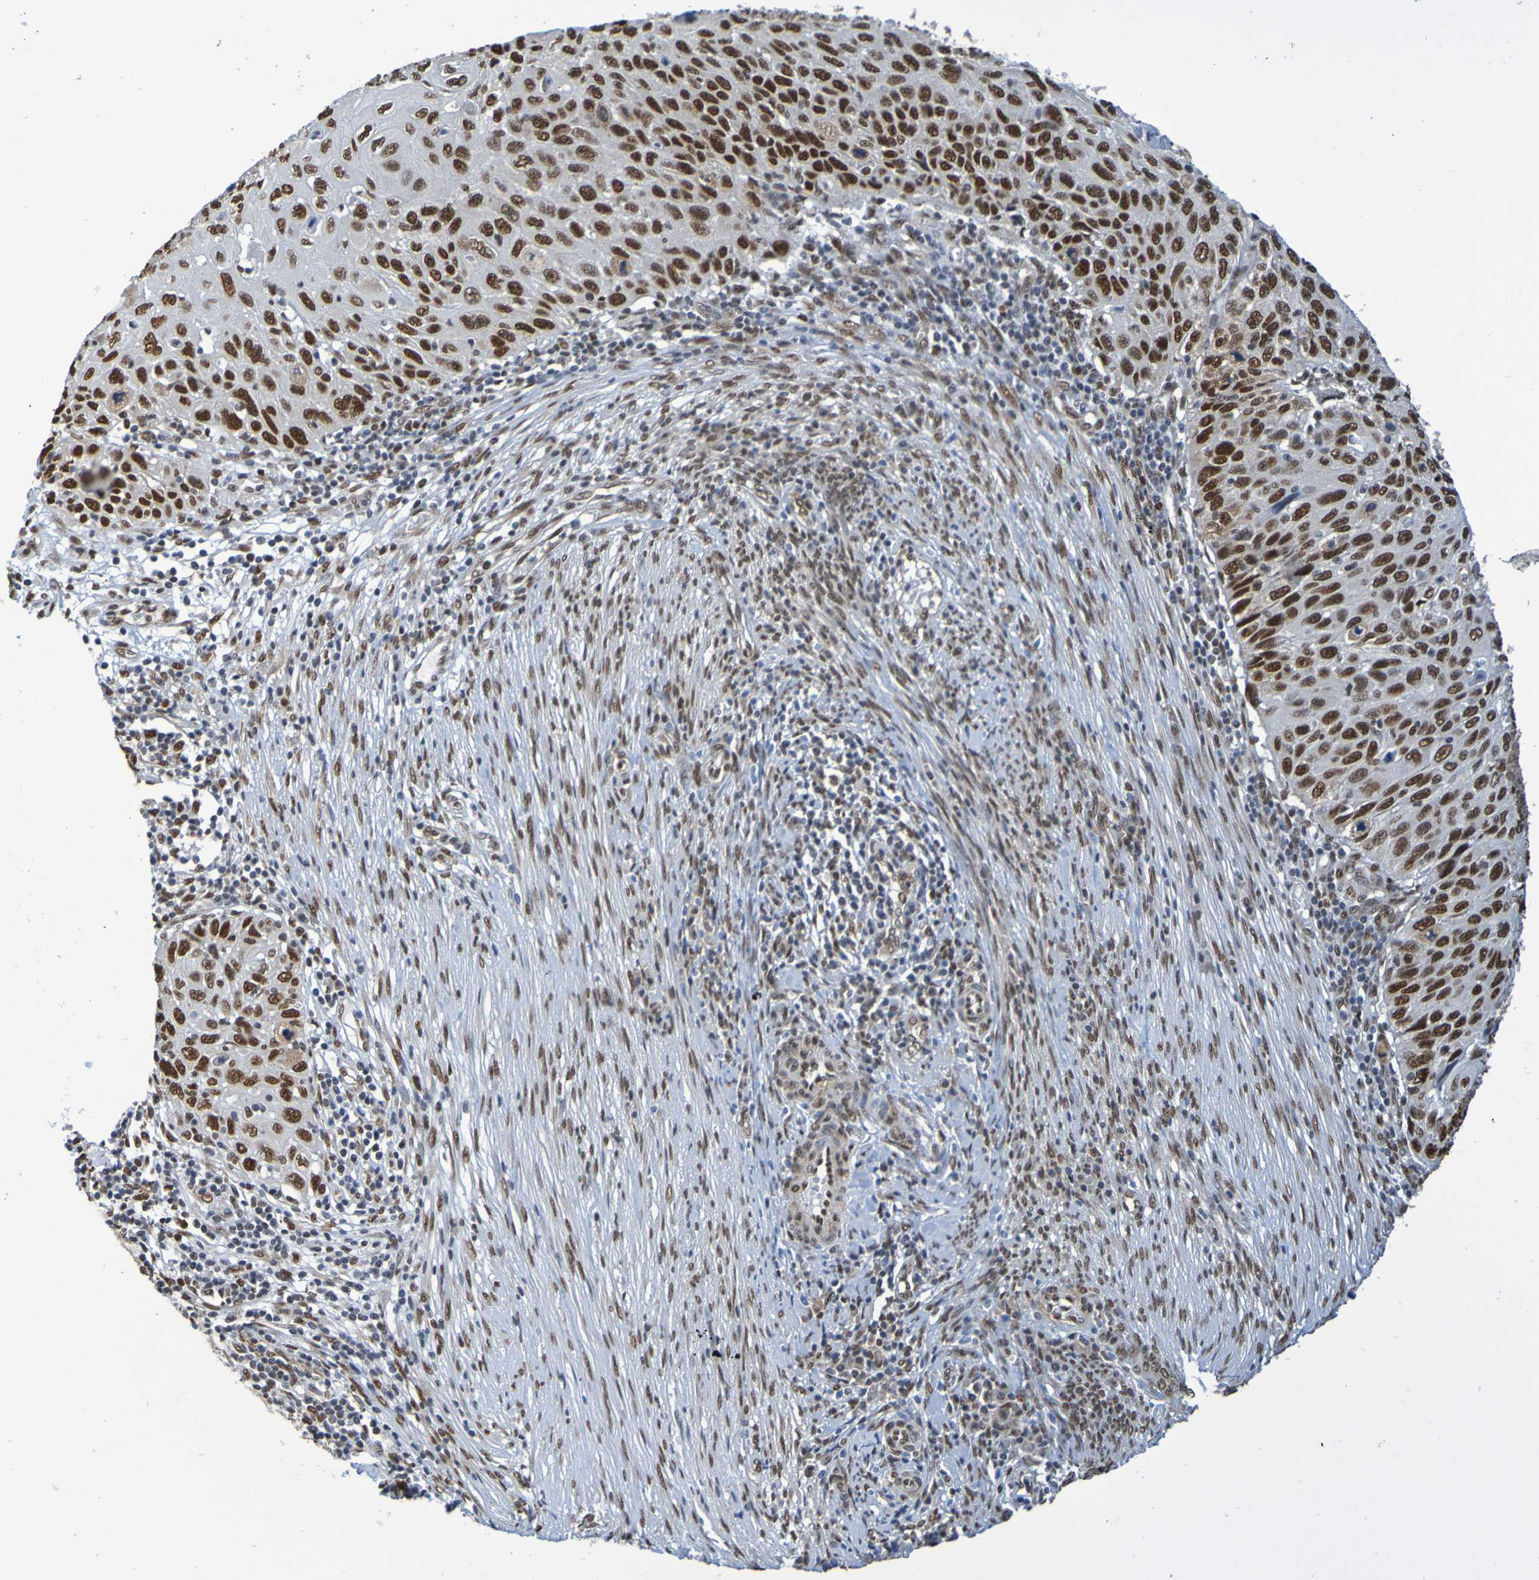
{"staining": {"intensity": "strong", "quantity": ">75%", "location": "nuclear"}, "tissue": "cervical cancer", "cell_type": "Tumor cells", "image_type": "cancer", "snomed": [{"axis": "morphology", "description": "Squamous cell carcinoma, NOS"}, {"axis": "topography", "description": "Cervix"}], "caption": "Strong nuclear expression for a protein is present in about >75% of tumor cells of squamous cell carcinoma (cervical) using IHC.", "gene": "HDAC2", "patient": {"sex": "female", "age": 70}}